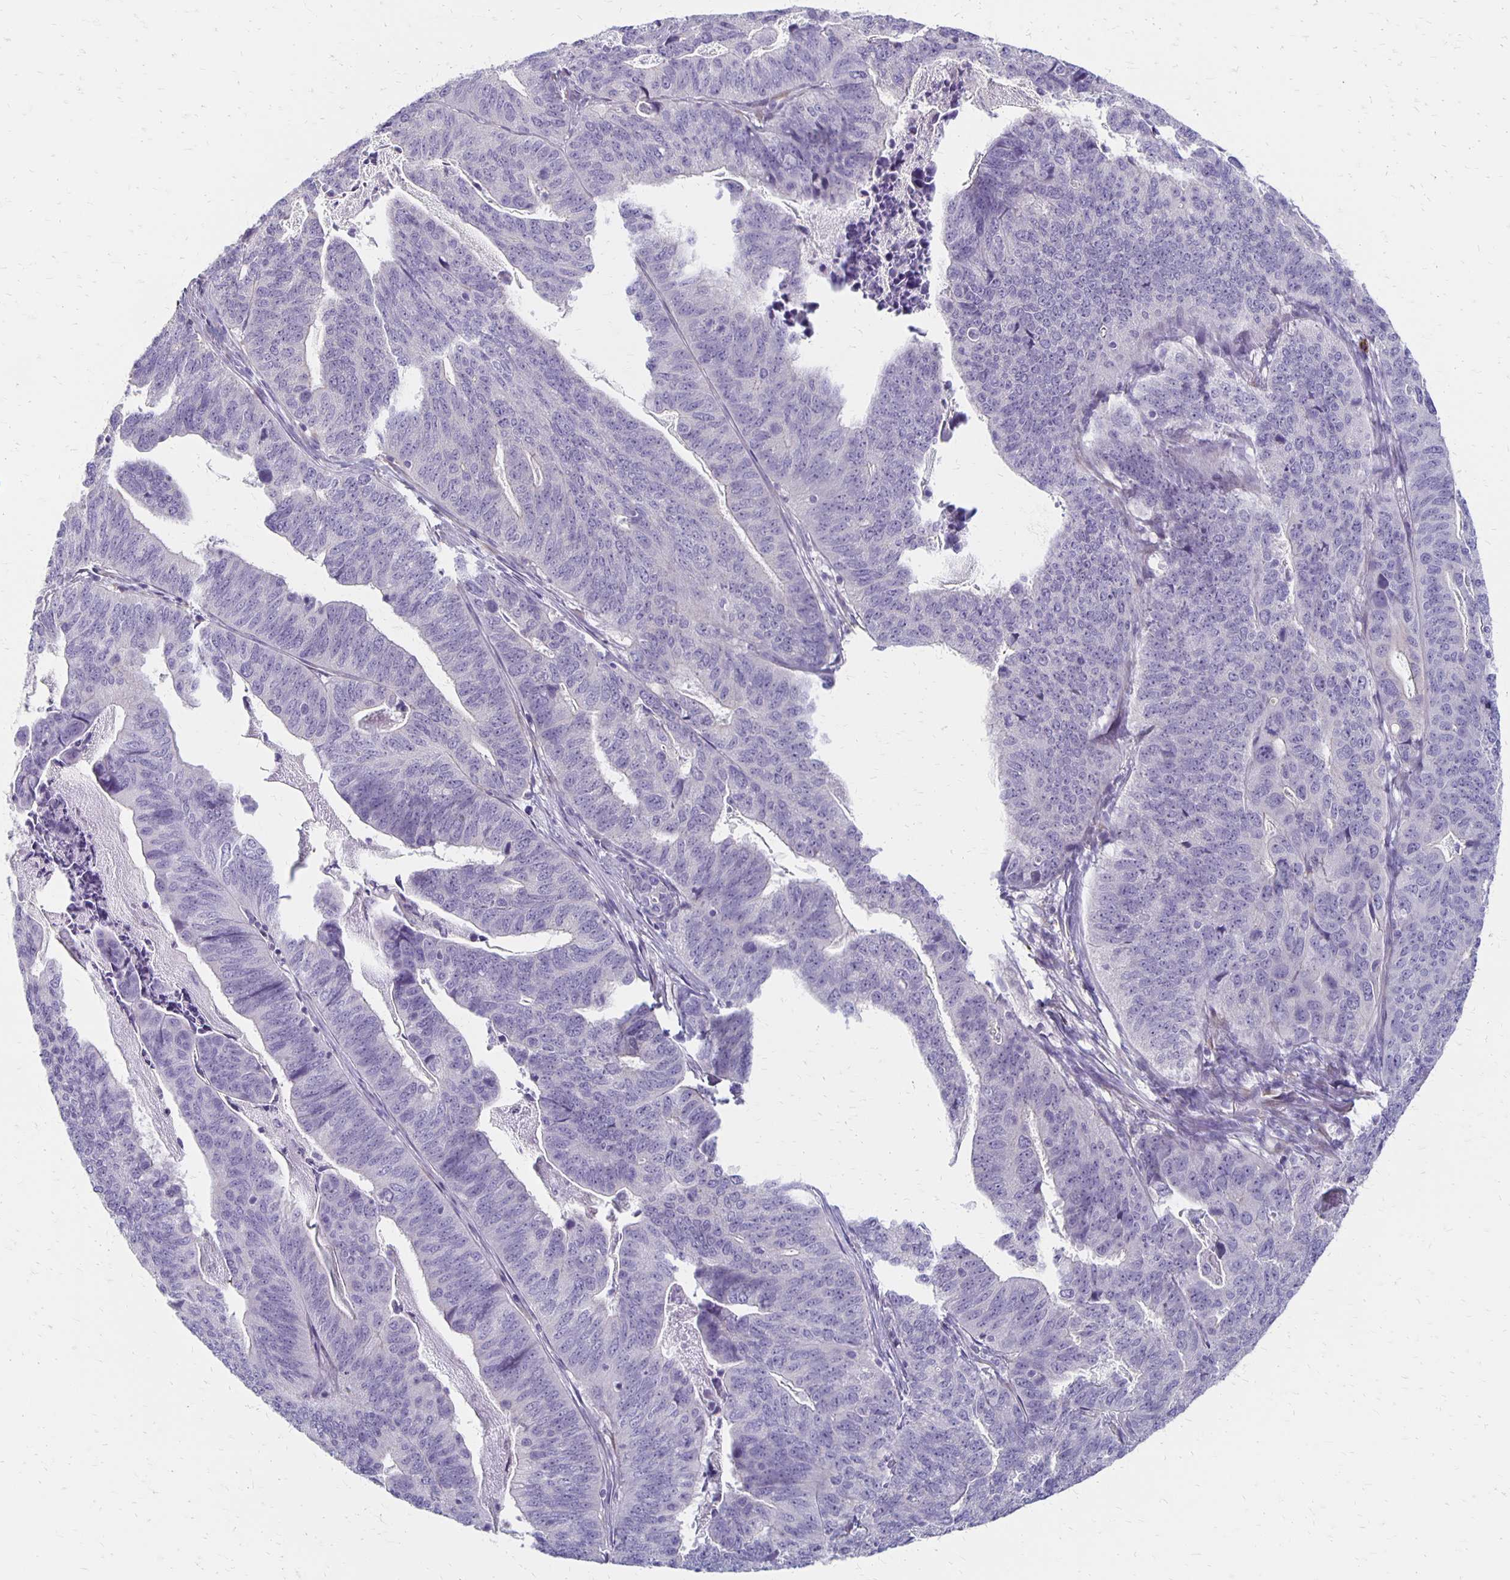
{"staining": {"intensity": "negative", "quantity": "none", "location": "none"}, "tissue": "stomach cancer", "cell_type": "Tumor cells", "image_type": "cancer", "snomed": [{"axis": "morphology", "description": "Adenocarcinoma, NOS"}, {"axis": "topography", "description": "Stomach, upper"}], "caption": "Immunohistochemistry photomicrograph of stomach cancer (adenocarcinoma) stained for a protein (brown), which displays no expression in tumor cells. (DAB (3,3'-diaminobenzidine) IHC visualized using brightfield microscopy, high magnification).", "gene": "HOMER1", "patient": {"sex": "female", "age": 67}}